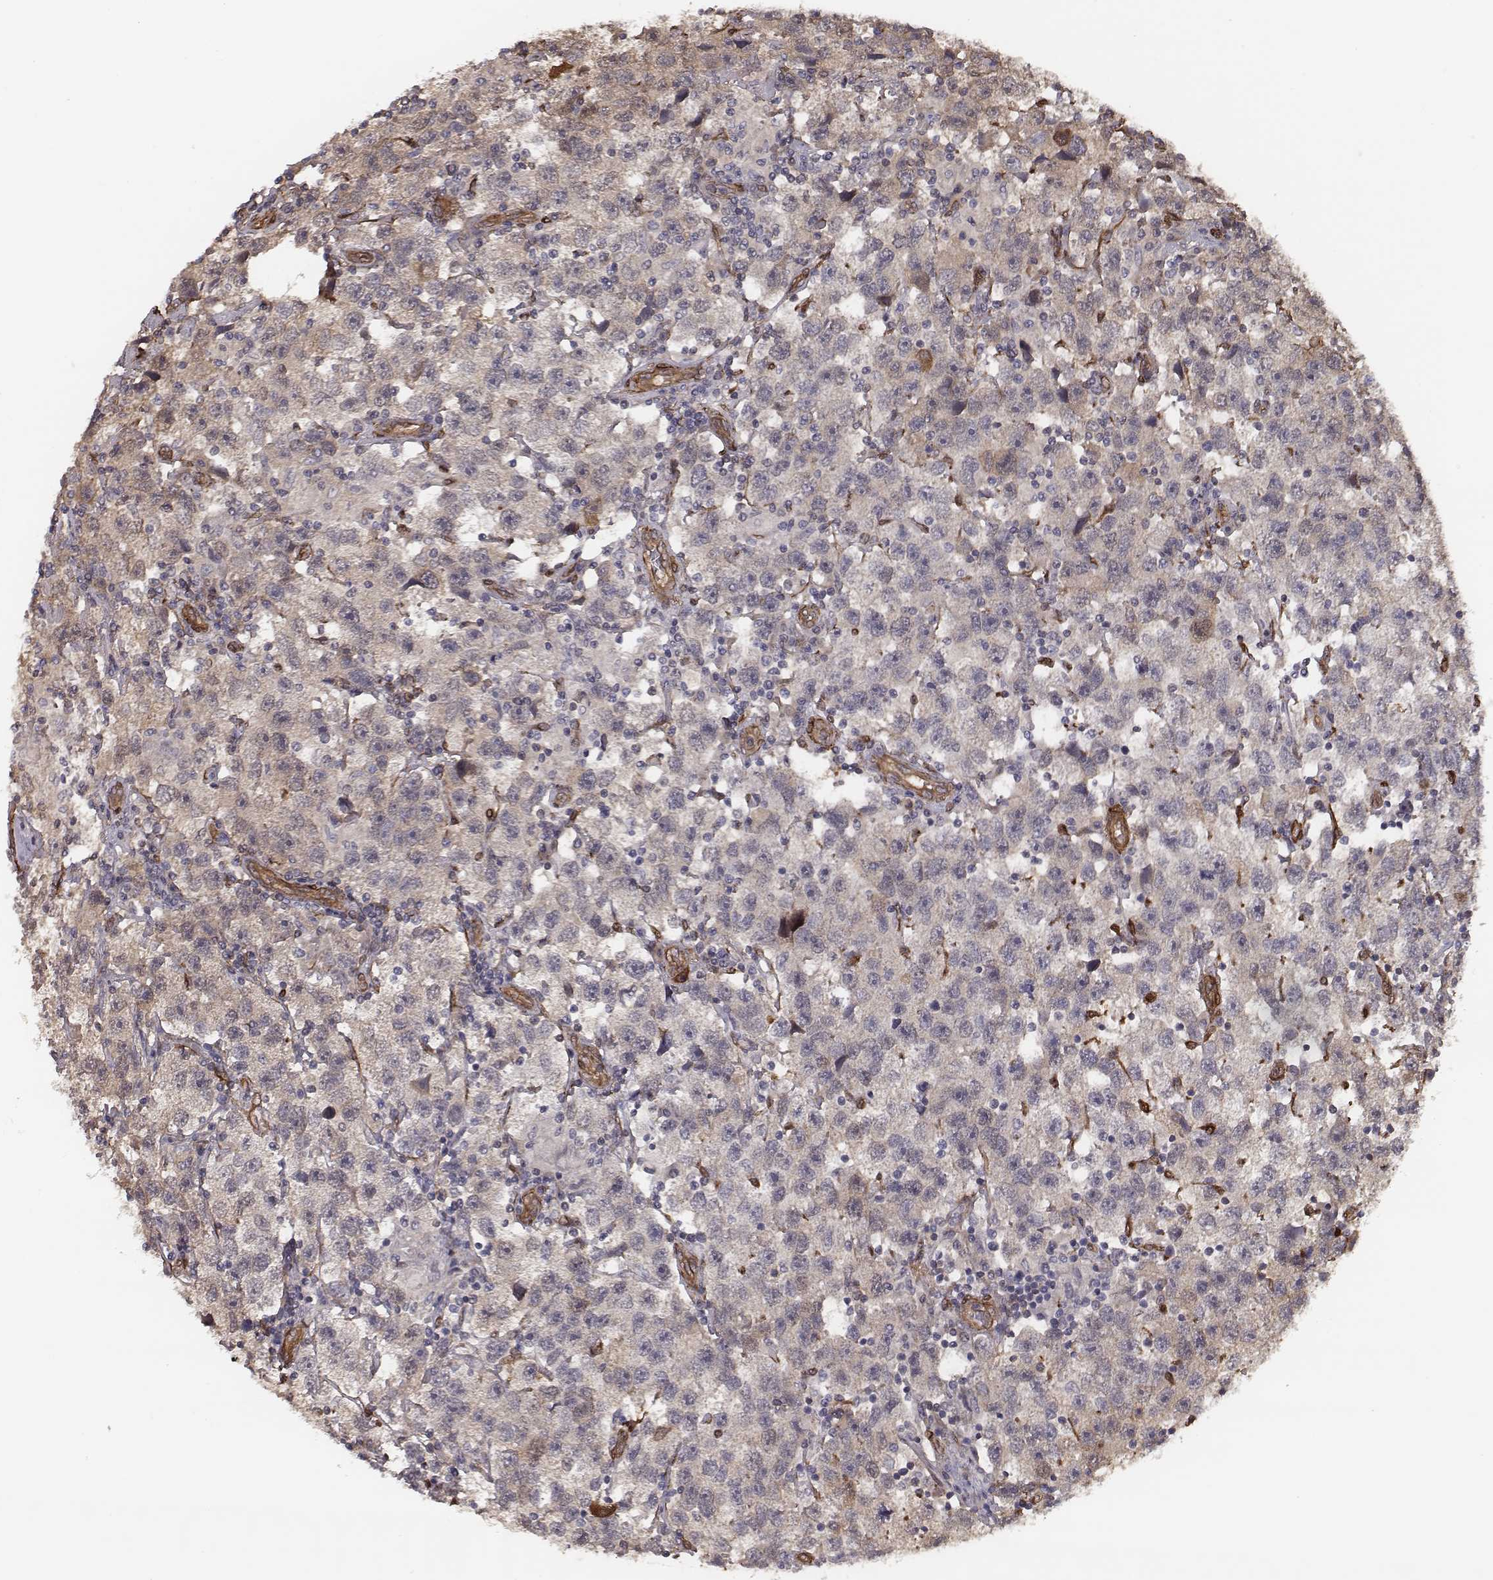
{"staining": {"intensity": "weak", "quantity": ">75%", "location": "cytoplasmic/membranous"}, "tissue": "testis cancer", "cell_type": "Tumor cells", "image_type": "cancer", "snomed": [{"axis": "morphology", "description": "Seminoma, NOS"}, {"axis": "topography", "description": "Testis"}], "caption": "Immunohistochemistry histopathology image of human testis cancer stained for a protein (brown), which reveals low levels of weak cytoplasmic/membranous staining in approximately >75% of tumor cells.", "gene": "ISYNA1", "patient": {"sex": "male", "age": 26}}